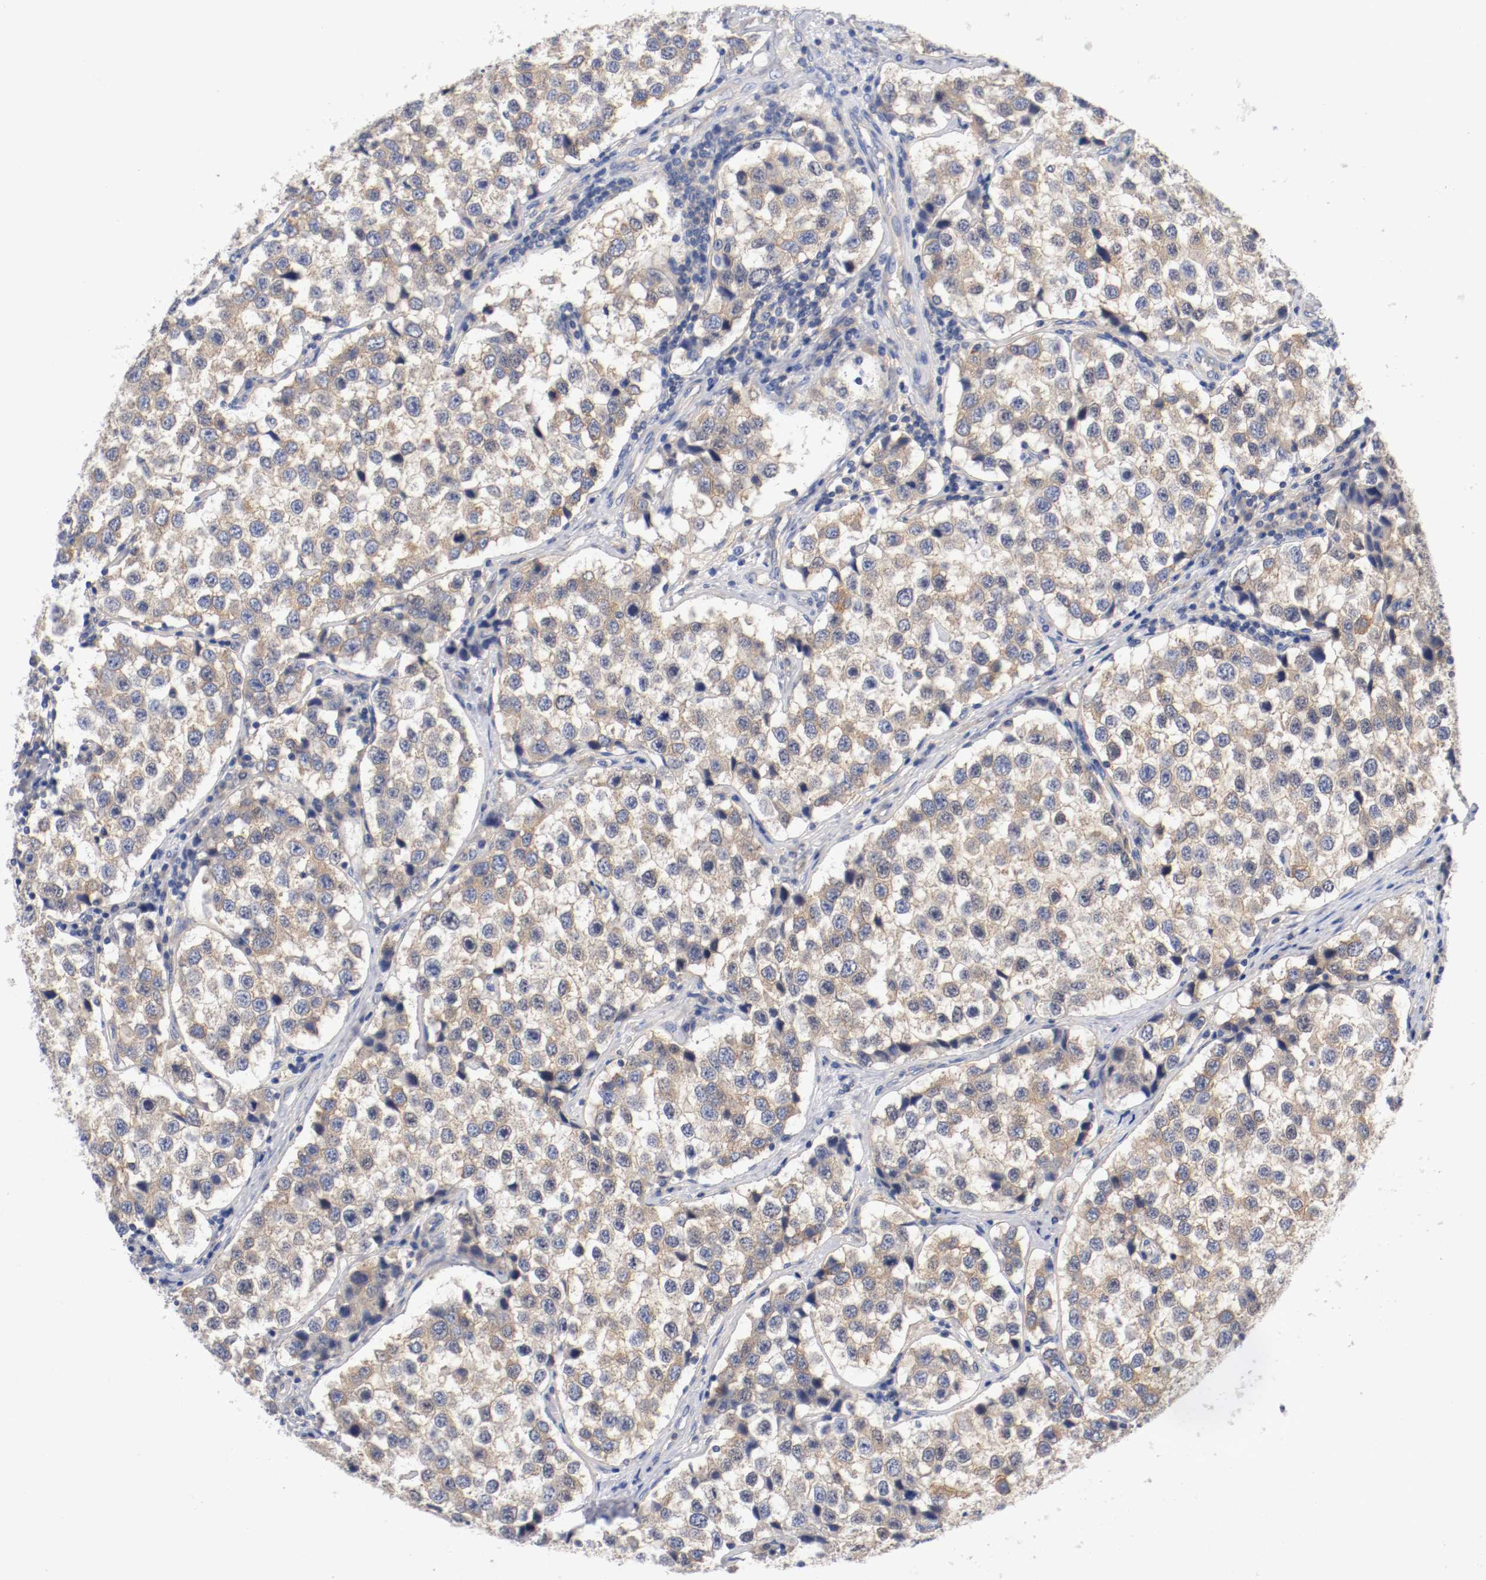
{"staining": {"intensity": "moderate", "quantity": ">75%", "location": "cytoplasmic/membranous"}, "tissue": "testis cancer", "cell_type": "Tumor cells", "image_type": "cancer", "snomed": [{"axis": "morphology", "description": "Seminoma, NOS"}, {"axis": "topography", "description": "Testis"}], "caption": "Testis cancer stained with a brown dye reveals moderate cytoplasmic/membranous positive expression in about >75% of tumor cells.", "gene": "HGS", "patient": {"sex": "male", "age": 39}}